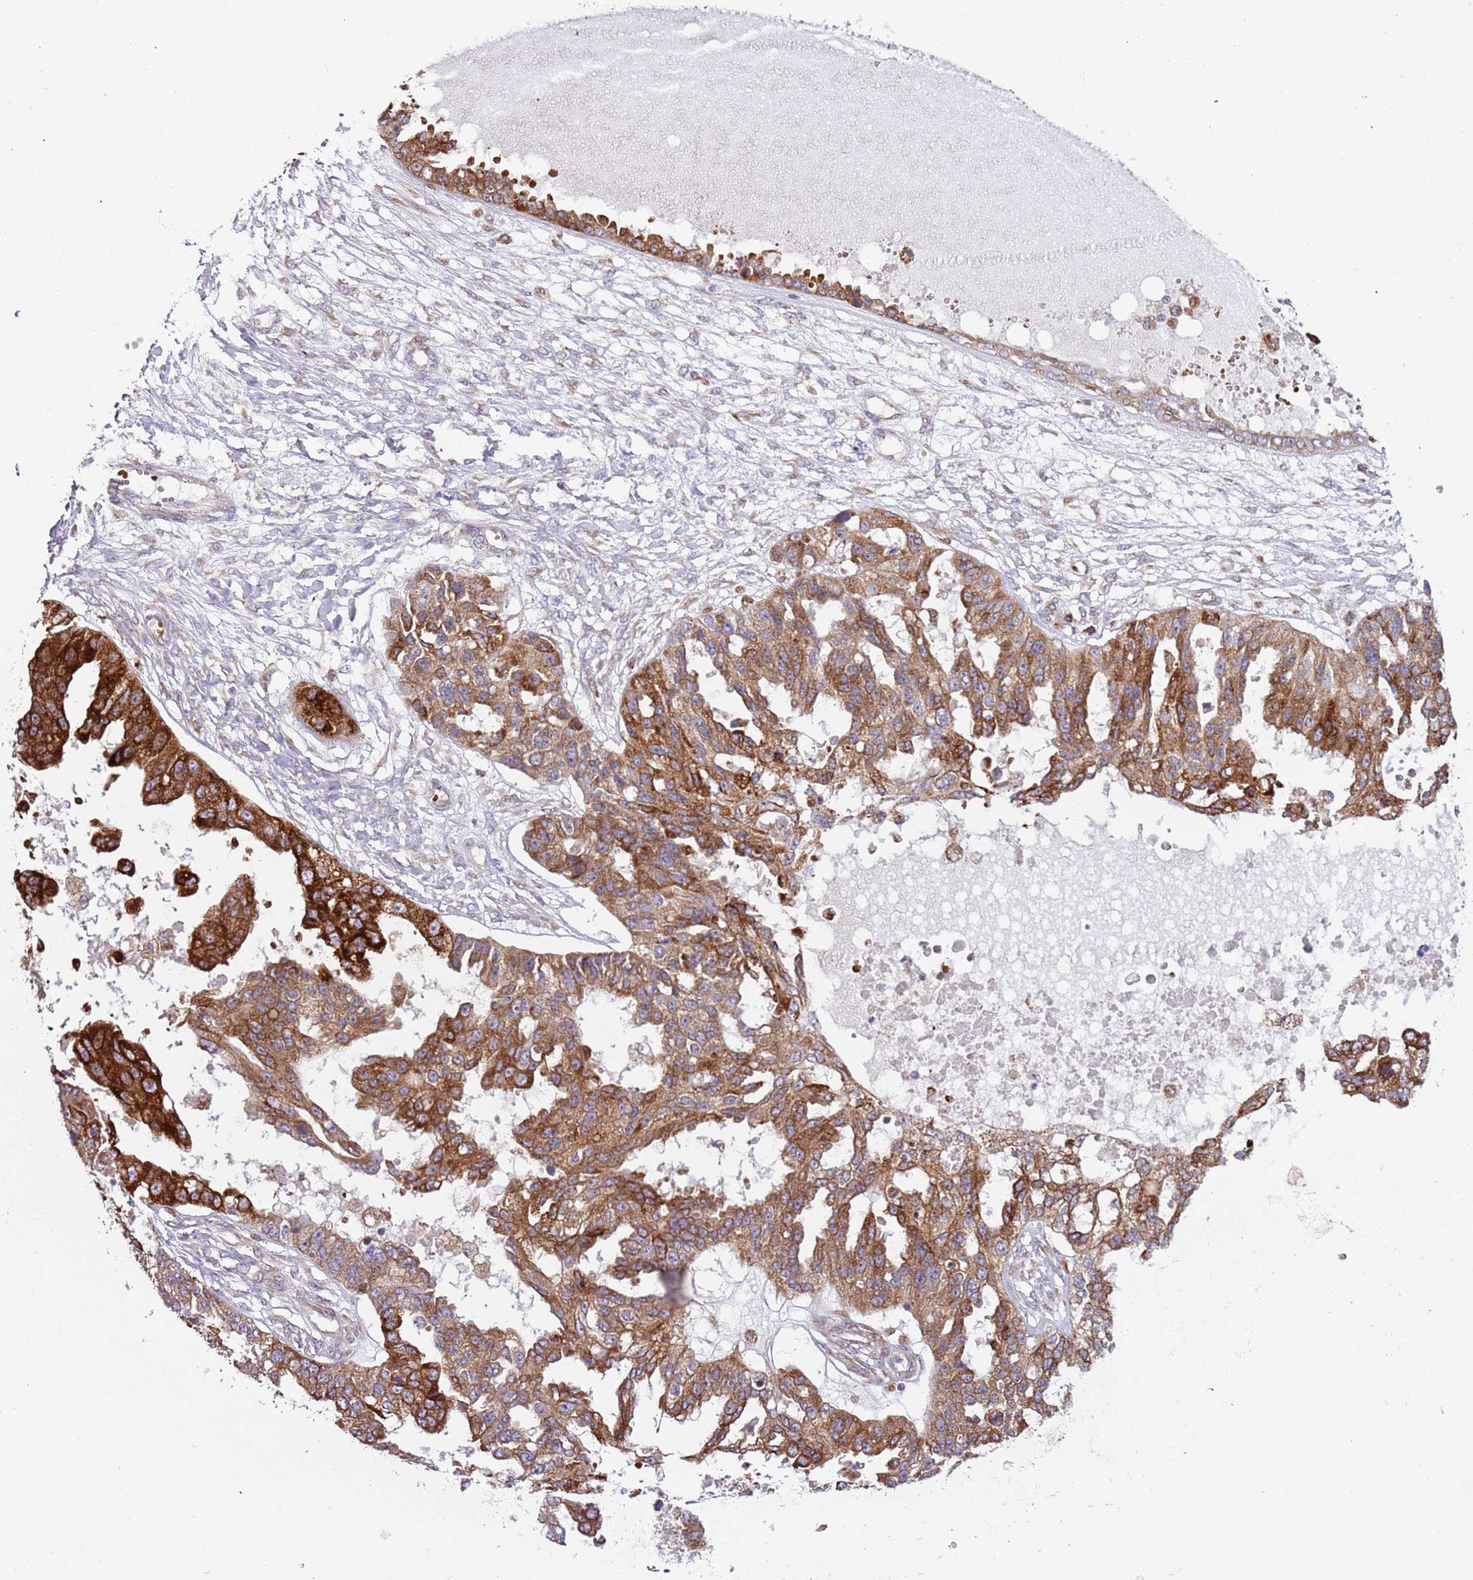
{"staining": {"intensity": "strong", "quantity": ">75%", "location": "cytoplasmic/membranous"}, "tissue": "ovarian cancer", "cell_type": "Tumor cells", "image_type": "cancer", "snomed": [{"axis": "morphology", "description": "Cystadenocarcinoma, serous, NOS"}, {"axis": "topography", "description": "Ovary"}], "caption": "Protein staining demonstrates strong cytoplasmic/membranous positivity in about >75% of tumor cells in ovarian cancer (serous cystadenocarcinoma).", "gene": "VWCE", "patient": {"sex": "female", "age": 58}}